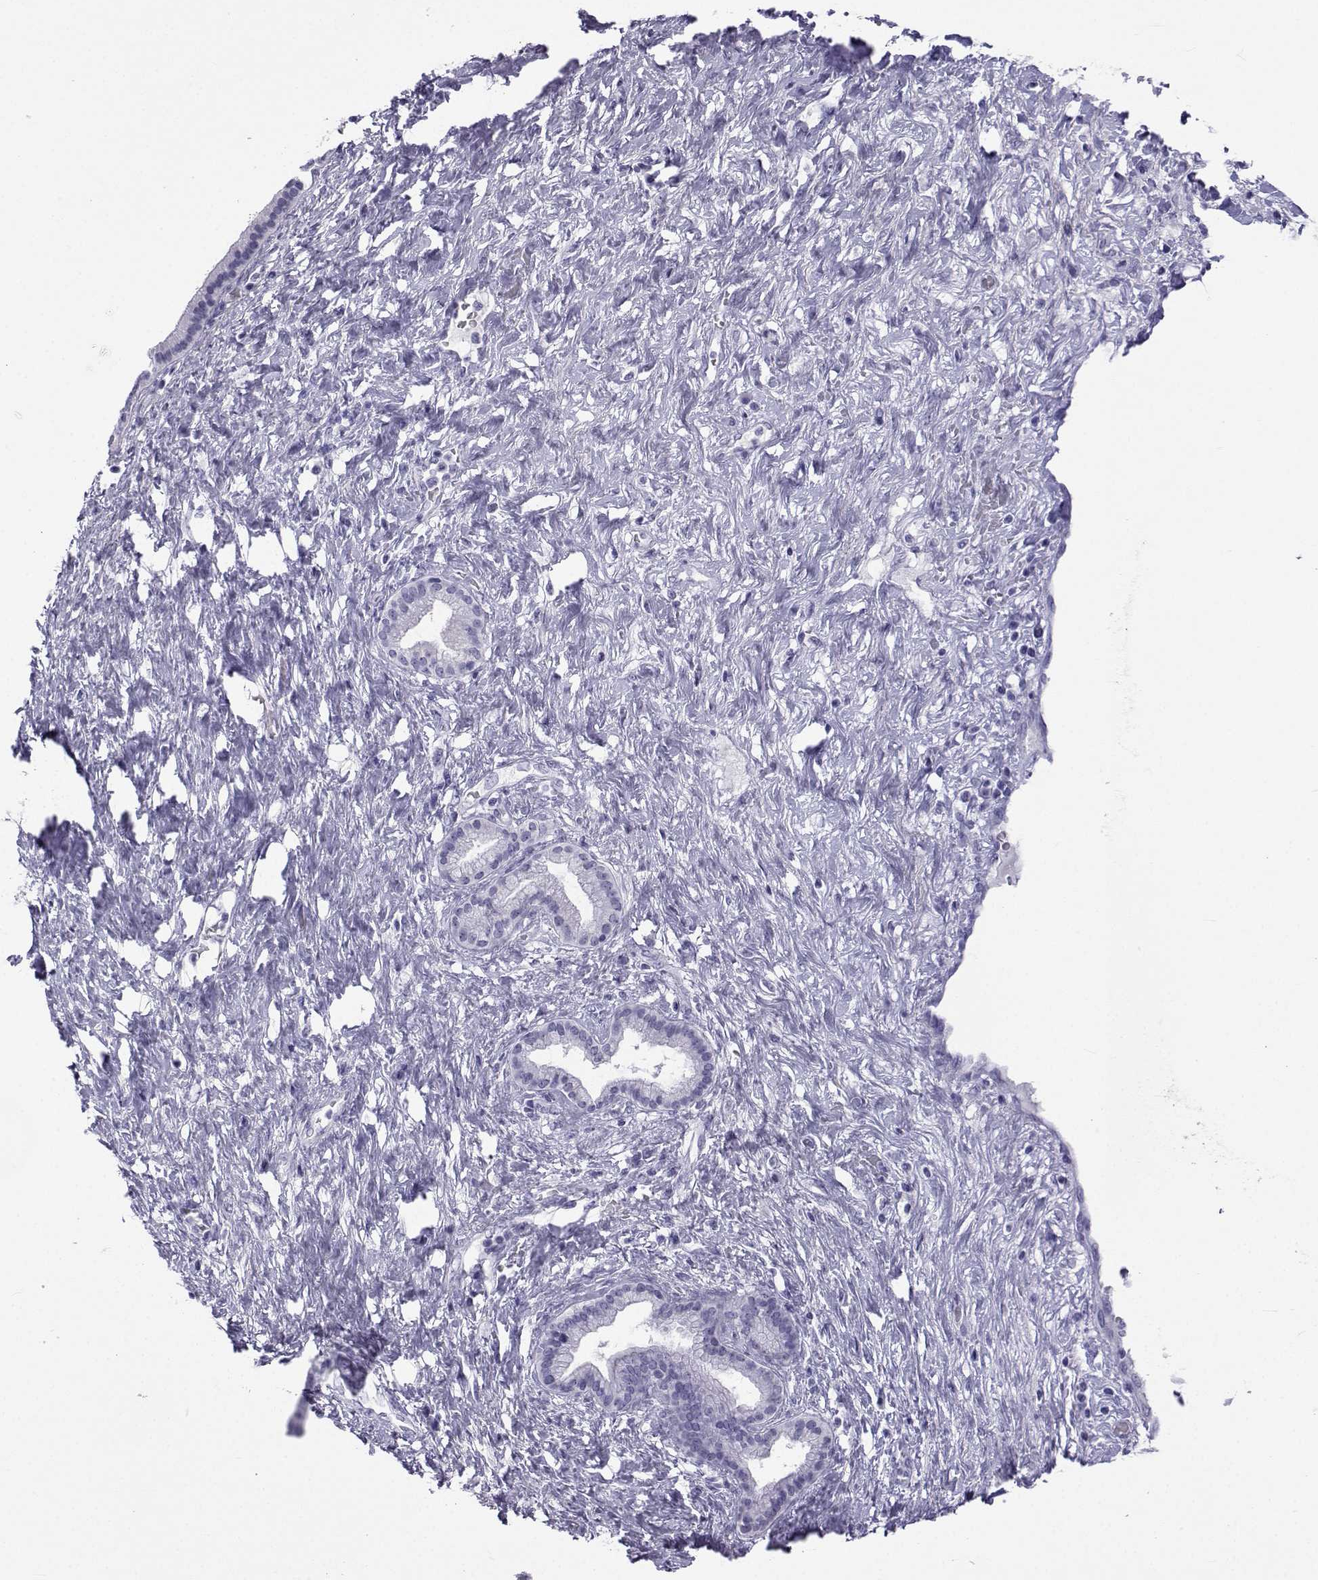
{"staining": {"intensity": "negative", "quantity": "none", "location": "none"}, "tissue": "pancreatic cancer", "cell_type": "Tumor cells", "image_type": "cancer", "snomed": [{"axis": "morphology", "description": "Adenocarcinoma, NOS"}, {"axis": "topography", "description": "Pancreas"}], "caption": "Immunohistochemistry photomicrograph of adenocarcinoma (pancreatic) stained for a protein (brown), which reveals no expression in tumor cells.", "gene": "ACTL7A", "patient": {"sex": "male", "age": 44}}